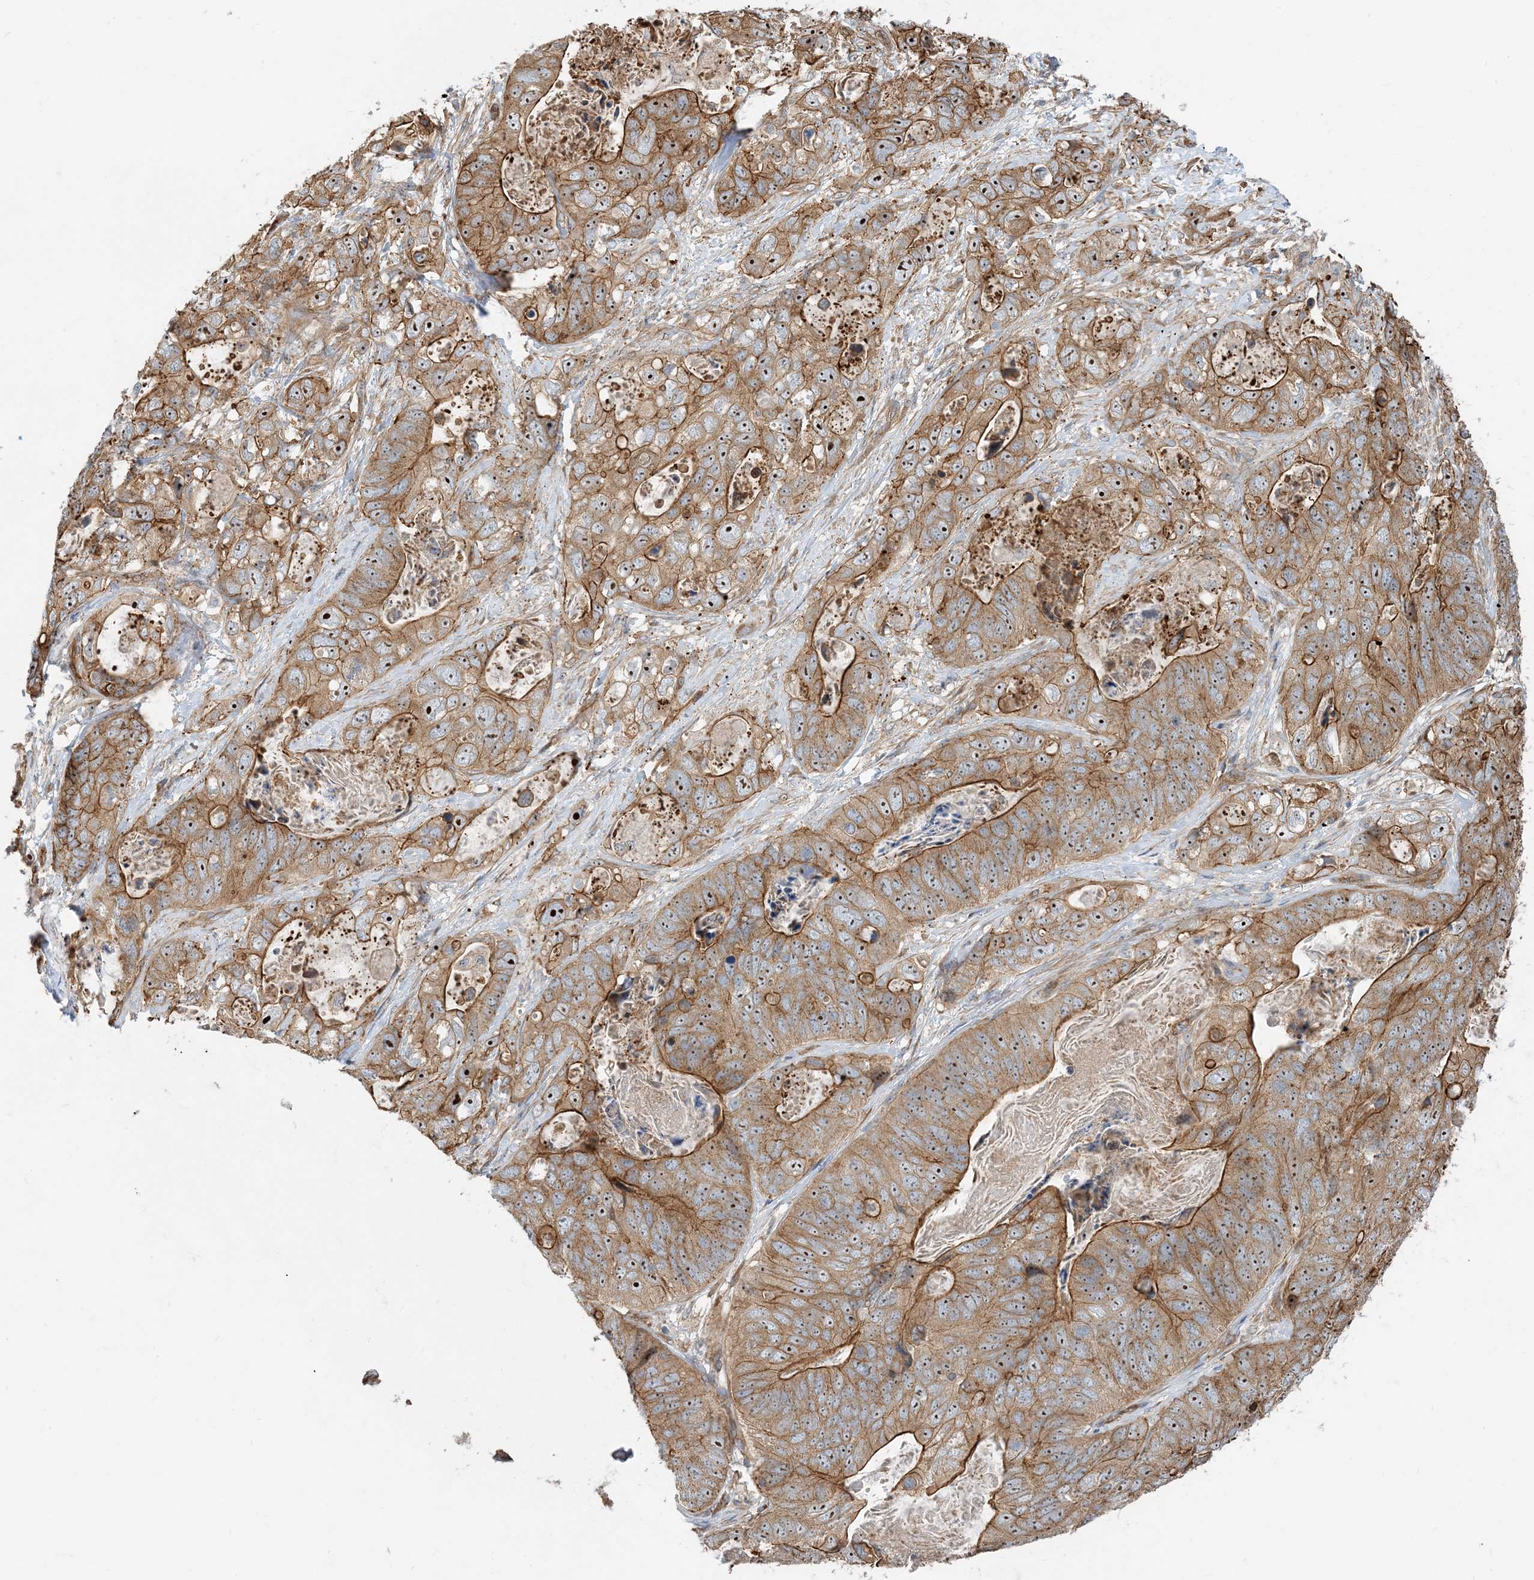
{"staining": {"intensity": "moderate", "quantity": ">75%", "location": "cytoplasmic/membranous,nuclear"}, "tissue": "stomach cancer", "cell_type": "Tumor cells", "image_type": "cancer", "snomed": [{"axis": "morphology", "description": "Adenocarcinoma, NOS"}, {"axis": "topography", "description": "Stomach"}], "caption": "The image displays a brown stain indicating the presence of a protein in the cytoplasmic/membranous and nuclear of tumor cells in stomach adenocarcinoma.", "gene": "MYL5", "patient": {"sex": "female", "age": 89}}